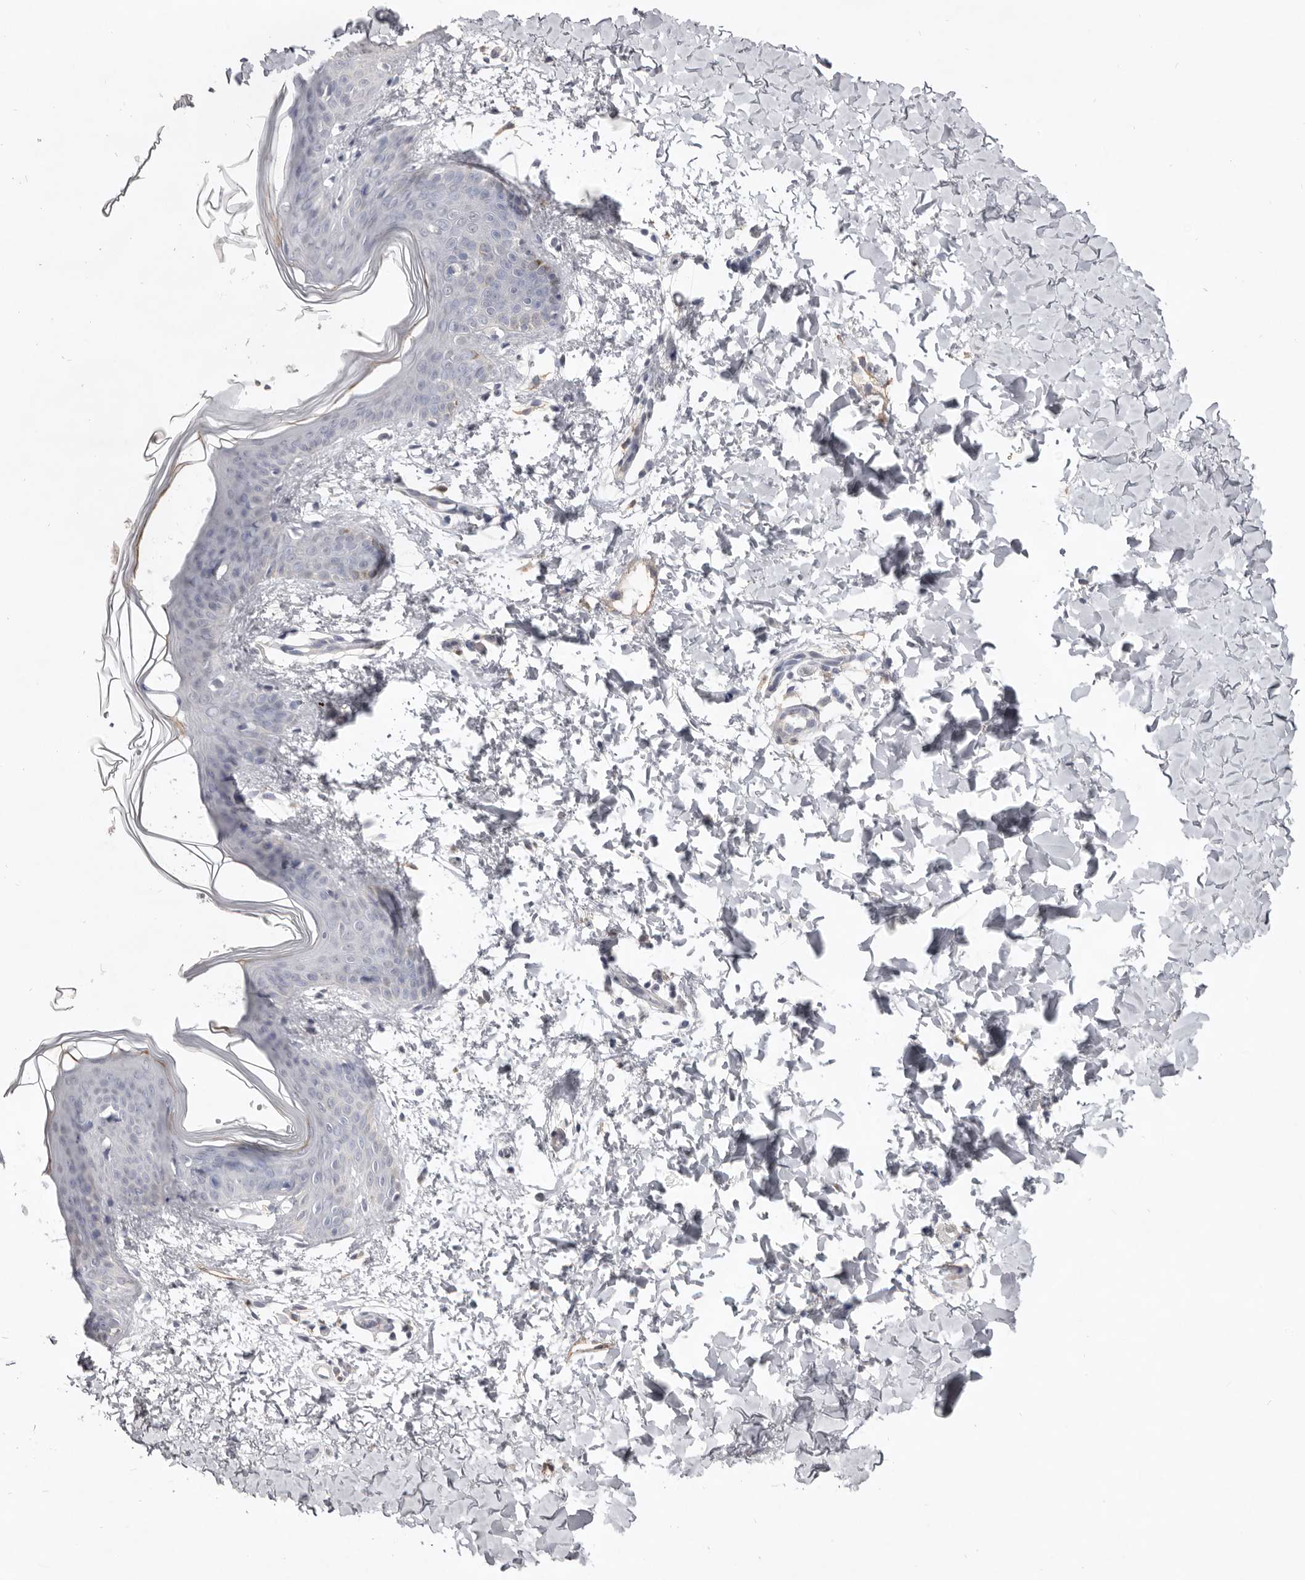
{"staining": {"intensity": "negative", "quantity": "none", "location": "none"}, "tissue": "skin", "cell_type": "Fibroblasts", "image_type": "normal", "snomed": [{"axis": "morphology", "description": "Normal tissue, NOS"}, {"axis": "topography", "description": "Skin"}], "caption": "Immunohistochemical staining of unremarkable skin demonstrates no significant expression in fibroblasts.", "gene": "ZYG11B", "patient": {"sex": "female", "age": 17}}